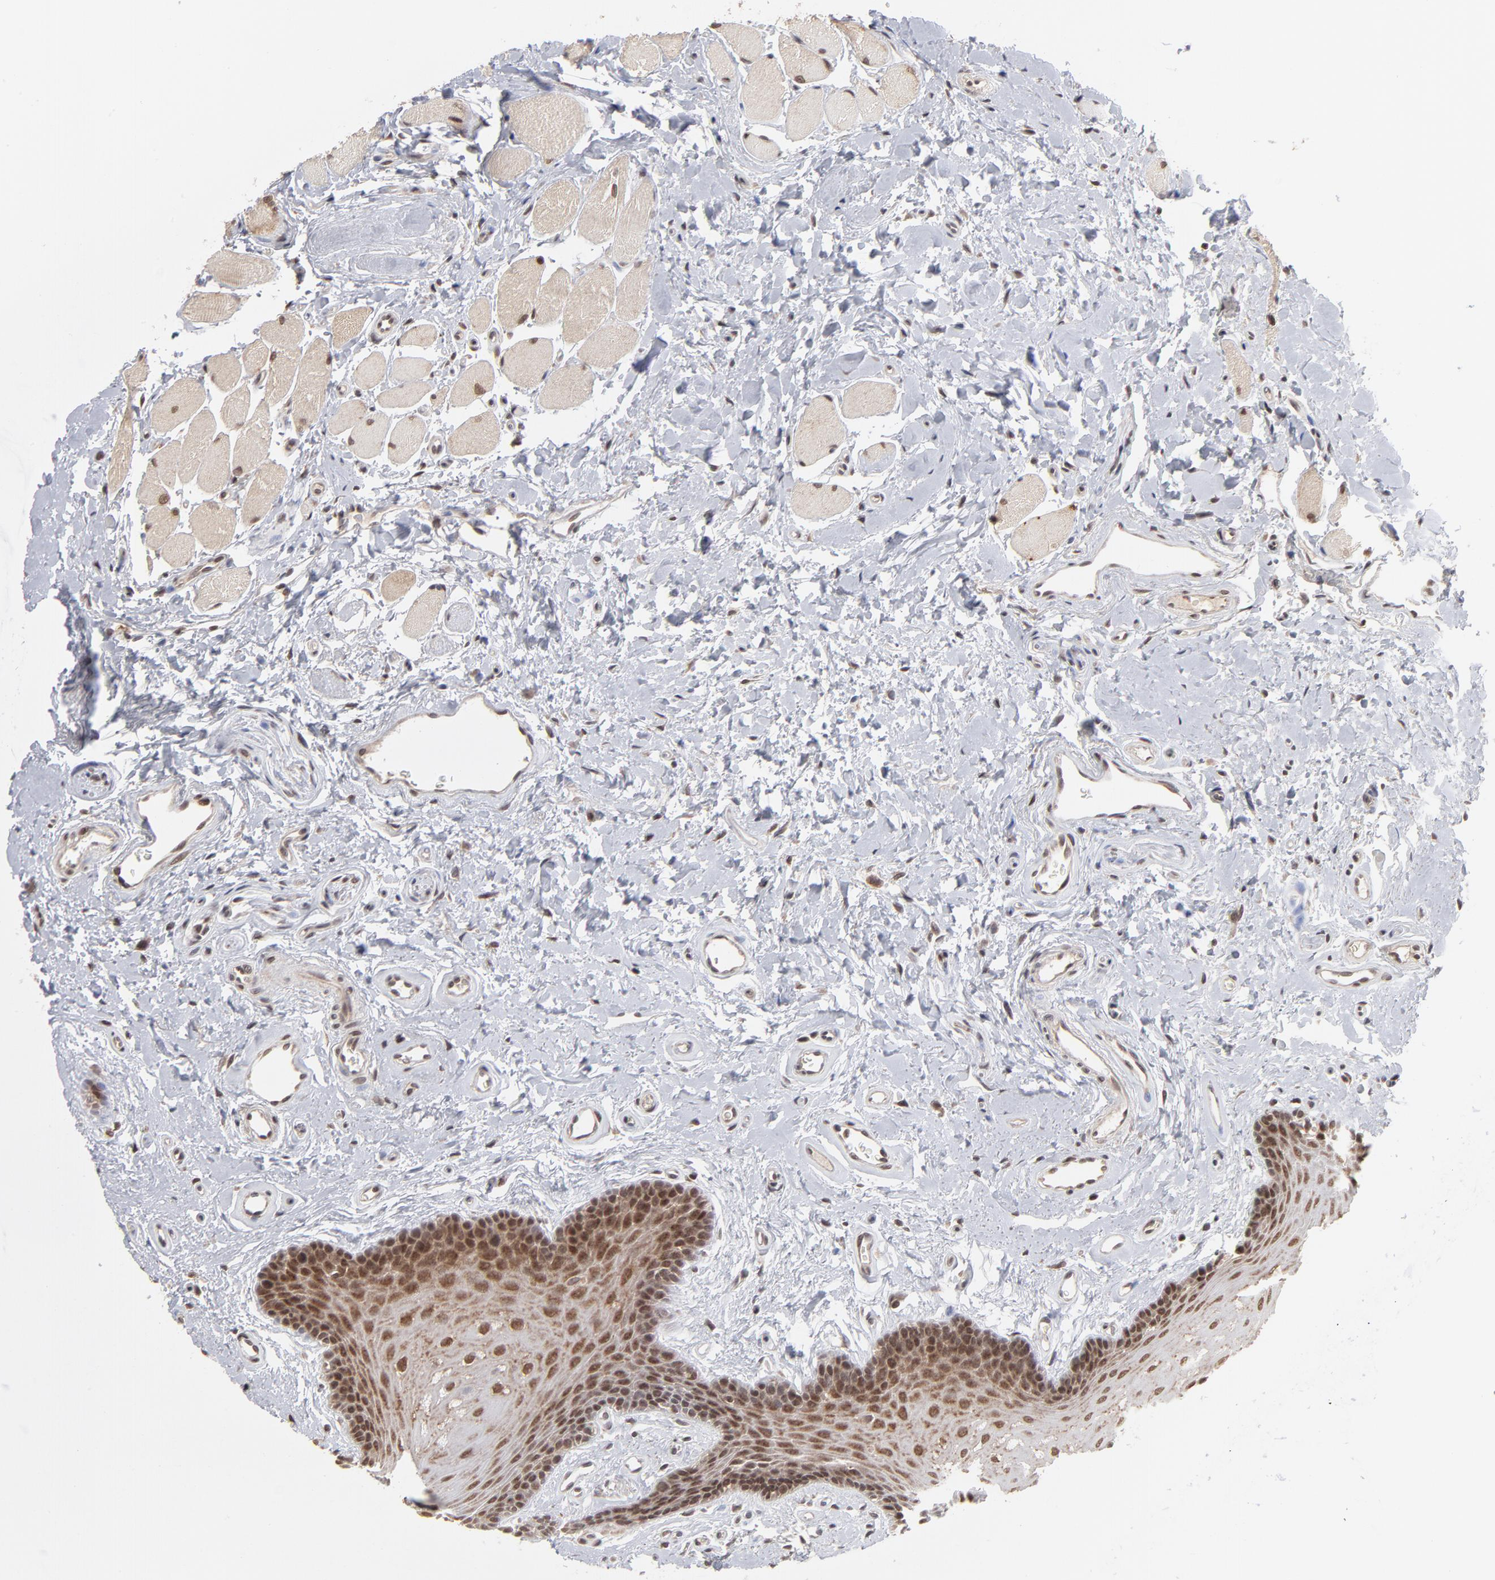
{"staining": {"intensity": "moderate", "quantity": ">75%", "location": "cytoplasmic/membranous,nuclear"}, "tissue": "oral mucosa", "cell_type": "Squamous epithelial cells", "image_type": "normal", "snomed": [{"axis": "morphology", "description": "Normal tissue, NOS"}, {"axis": "topography", "description": "Oral tissue"}], "caption": "IHC (DAB) staining of unremarkable oral mucosa displays moderate cytoplasmic/membranous,nuclear protein positivity in approximately >75% of squamous epithelial cells. (Brightfield microscopy of DAB IHC at high magnification).", "gene": "ARIH1", "patient": {"sex": "male", "age": 62}}